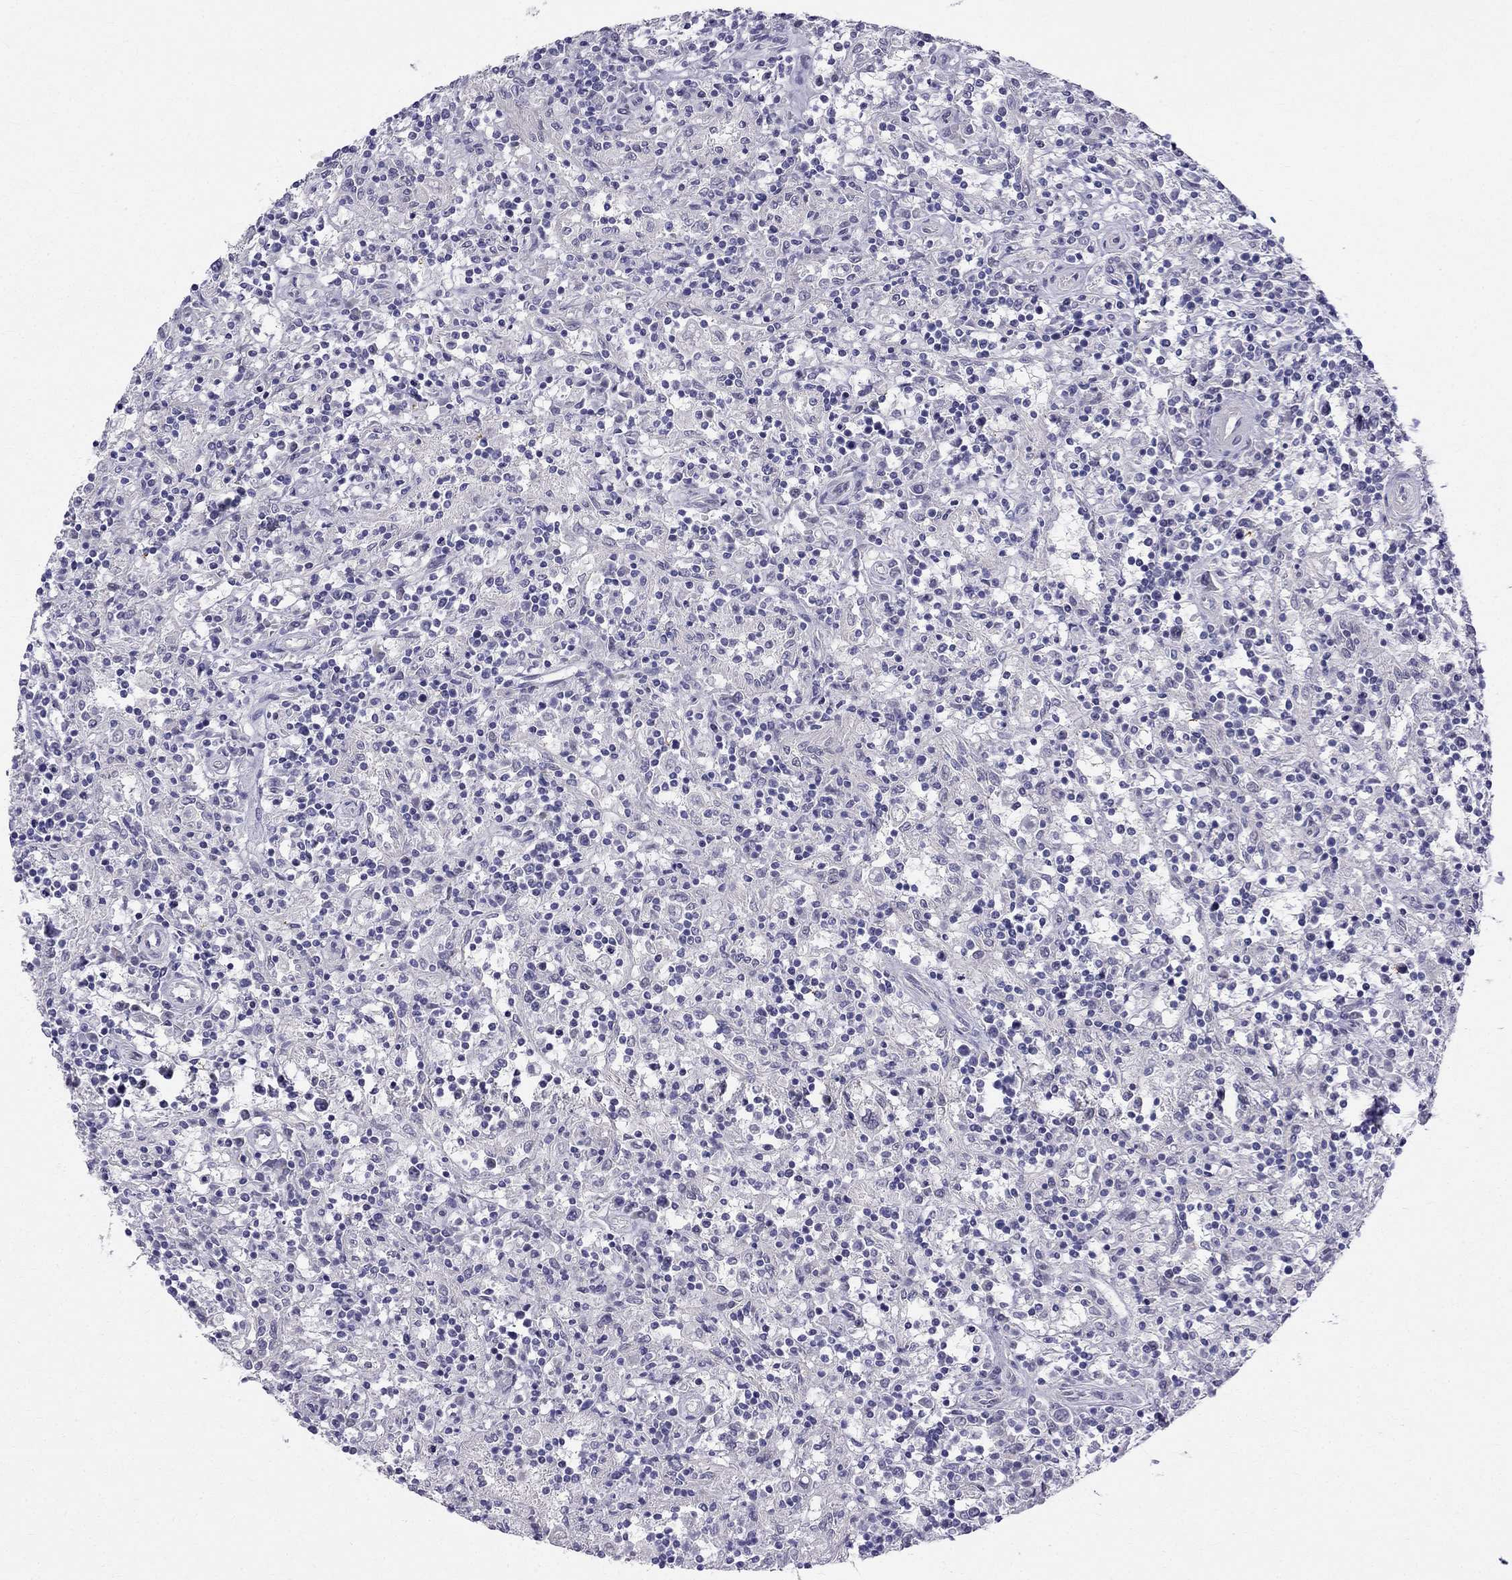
{"staining": {"intensity": "negative", "quantity": "none", "location": "none"}, "tissue": "lymphoma", "cell_type": "Tumor cells", "image_type": "cancer", "snomed": [{"axis": "morphology", "description": "Malignant lymphoma, non-Hodgkin's type, Low grade"}, {"axis": "topography", "description": "Spleen"}], "caption": "The immunohistochemistry (IHC) photomicrograph has no significant staining in tumor cells of low-grade malignant lymphoma, non-Hodgkin's type tissue. (Stains: DAB (3,3'-diaminobenzidine) immunohistochemistry (IHC) with hematoxylin counter stain, Microscopy: brightfield microscopy at high magnification).", "gene": "BAG5", "patient": {"sex": "male", "age": 62}}